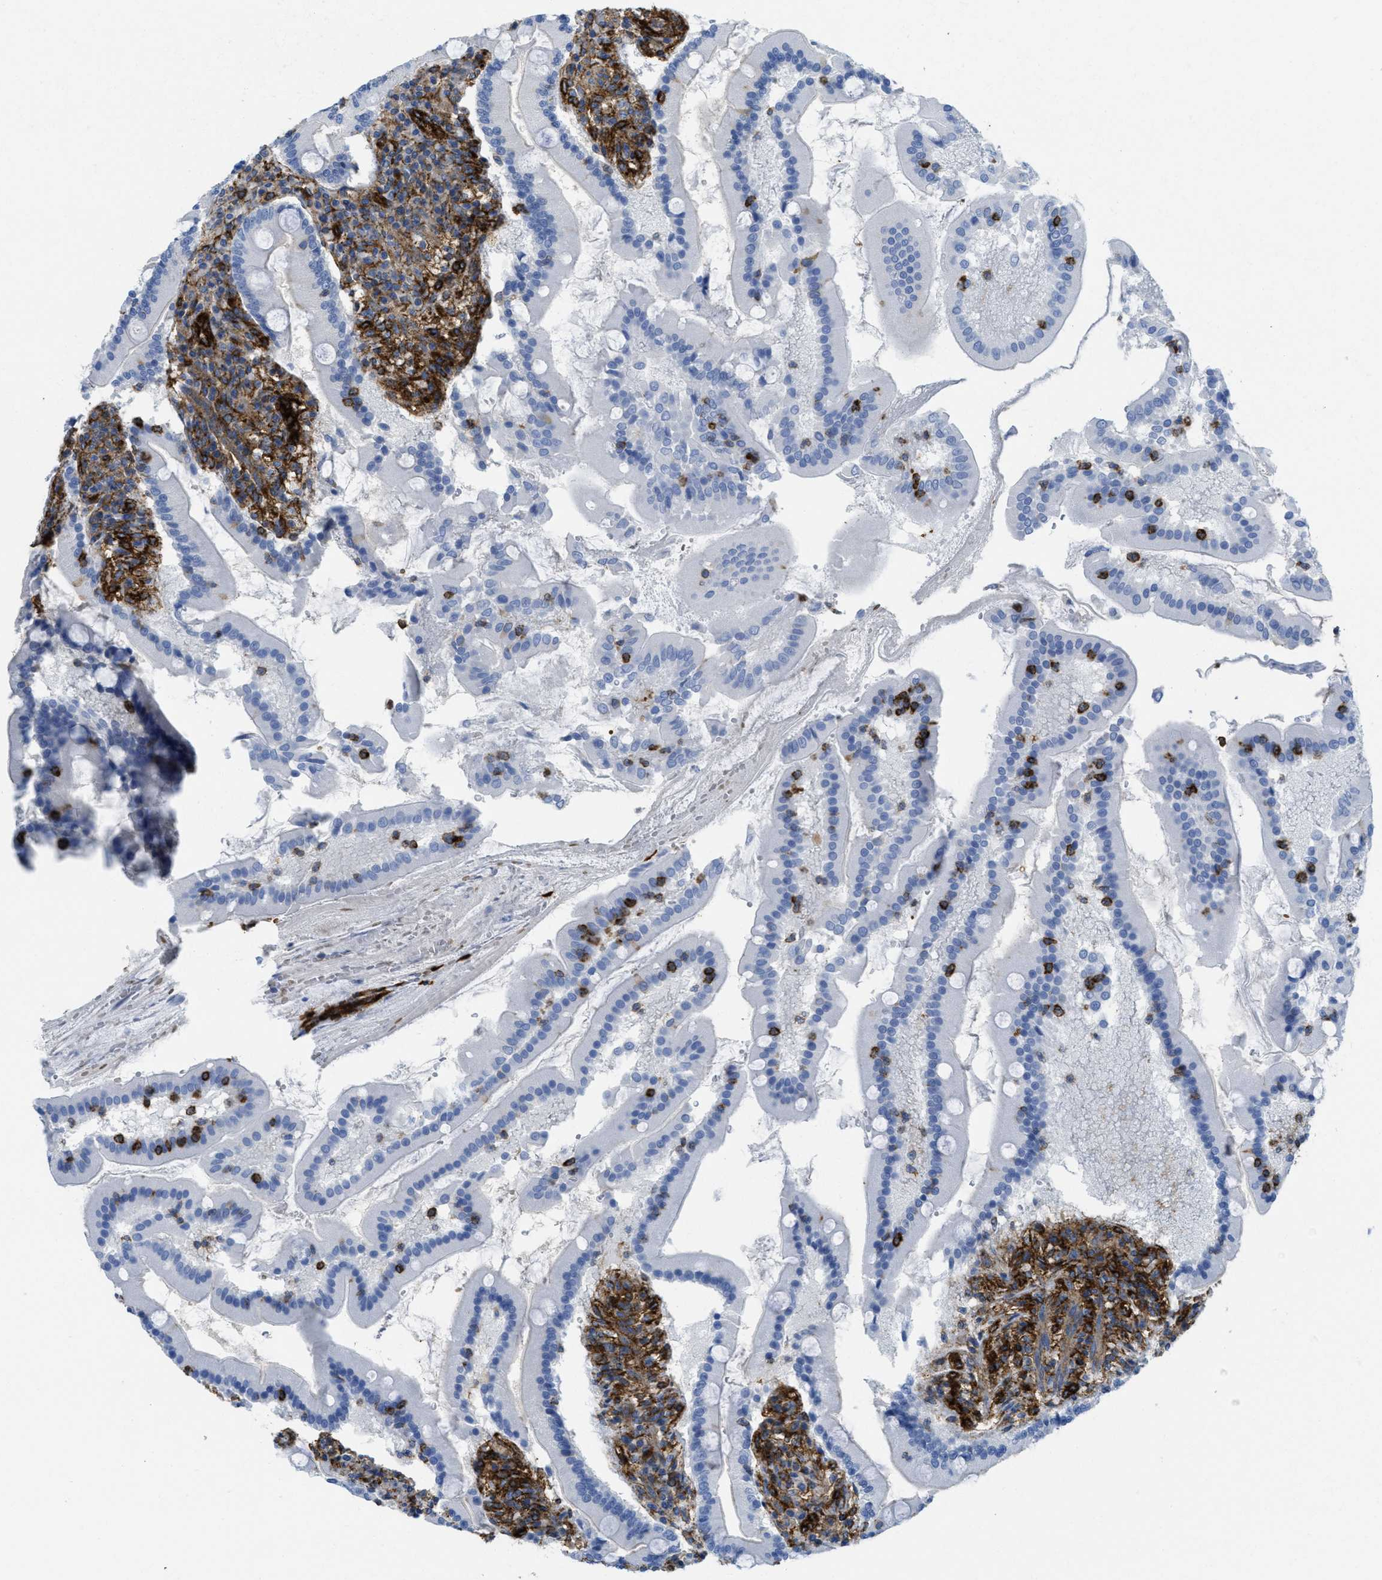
{"staining": {"intensity": "weak", "quantity": "<25%", "location": "cytoplasmic/membranous"}, "tissue": "duodenum", "cell_type": "Glandular cells", "image_type": "normal", "snomed": [{"axis": "morphology", "description": "Normal tissue, NOS"}, {"axis": "topography", "description": "Duodenum"}], "caption": "Immunohistochemistry (IHC) micrograph of benign duodenum: duodenum stained with DAB displays no significant protein expression in glandular cells. (DAB (3,3'-diaminobenzidine) IHC visualized using brightfield microscopy, high magnification).", "gene": "HIP1", "patient": {"sex": "male", "age": 50}}